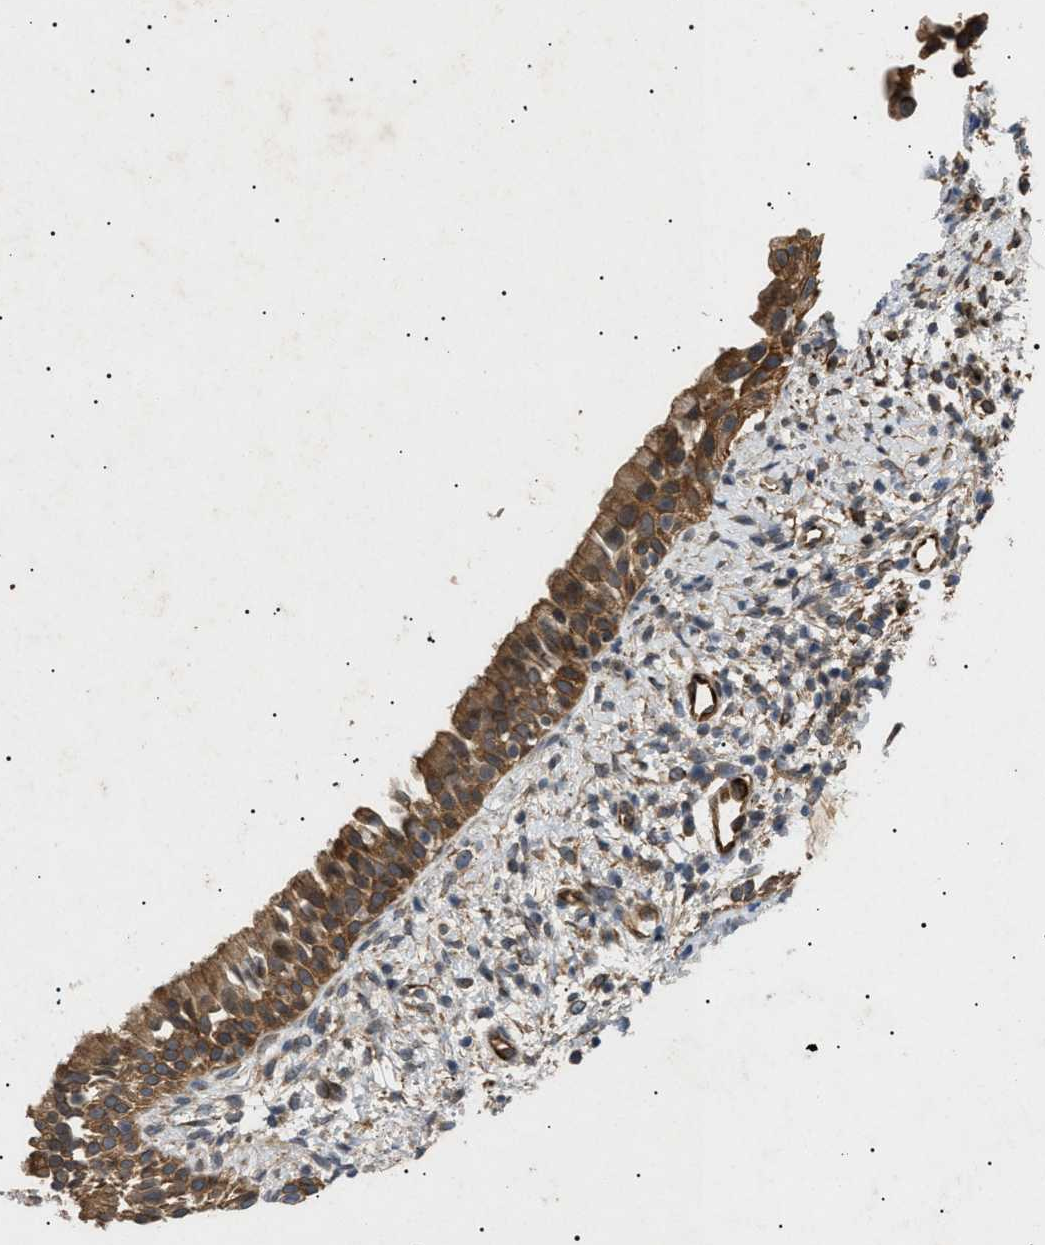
{"staining": {"intensity": "moderate", "quantity": ">75%", "location": "cytoplasmic/membranous"}, "tissue": "nasopharynx", "cell_type": "Respiratory epithelial cells", "image_type": "normal", "snomed": [{"axis": "morphology", "description": "Normal tissue, NOS"}, {"axis": "topography", "description": "Nasopharynx"}], "caption": "This image reveals unremarkable nasopharynx stained with immunohistochemistry to label a protein in brown. The cytoplasmic/membranous of respiratory epithelial cells show moderate positivity for the protein. Nuclei are counter-stained blue.", "gene": "SIRT5", "patient": {"sex": "male", "age": 22}}